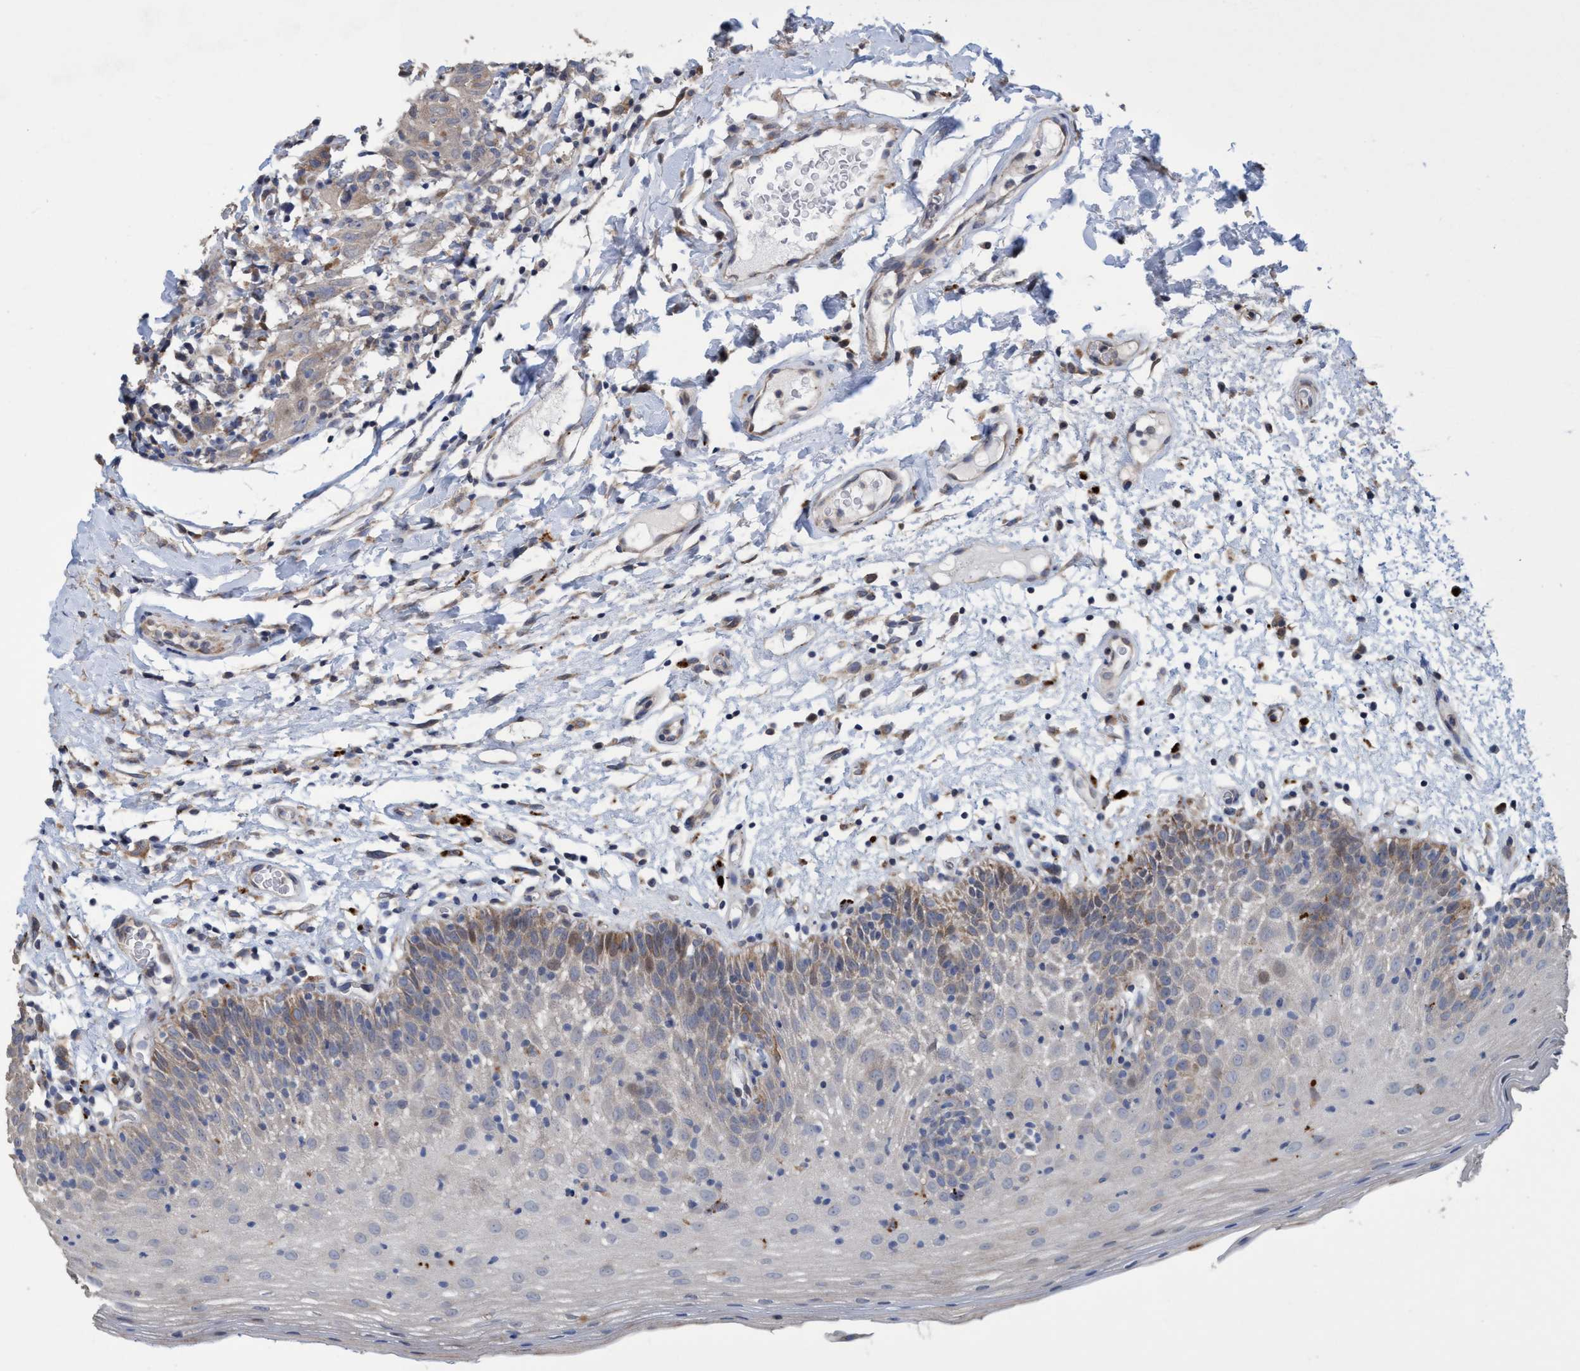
{"staining": {"intensity": "moderate", "quantity": "<25%", "location": "cytoplasmic/membranous"}, "tissue": "oral mucosa", "cell_type": "Squamous epithelial cells", "image_type": "normal", "snomed": [{"axis": "morphology", "description": "Normal tissue, NOS"}, {"axis": "morphology", "description": "Squamous cell carcinoma, NOS"}, {"axis": "topography", "description": "Skeletal muscle"}, {"axis": "topography", "description": "Oral tissue"}, {"axis": "topography", "description": "Head-Neck"}], "caption": "A brown stain highlights moderate cytoplasmic/membranous expression of a protein in squamous epithelial cells of normal human oral mucosa. The protein of interest is shown in brown color, while the nuclei are stained blue.", "gene": "BBS9", "patient": {"sex": "male", "age": 71}}